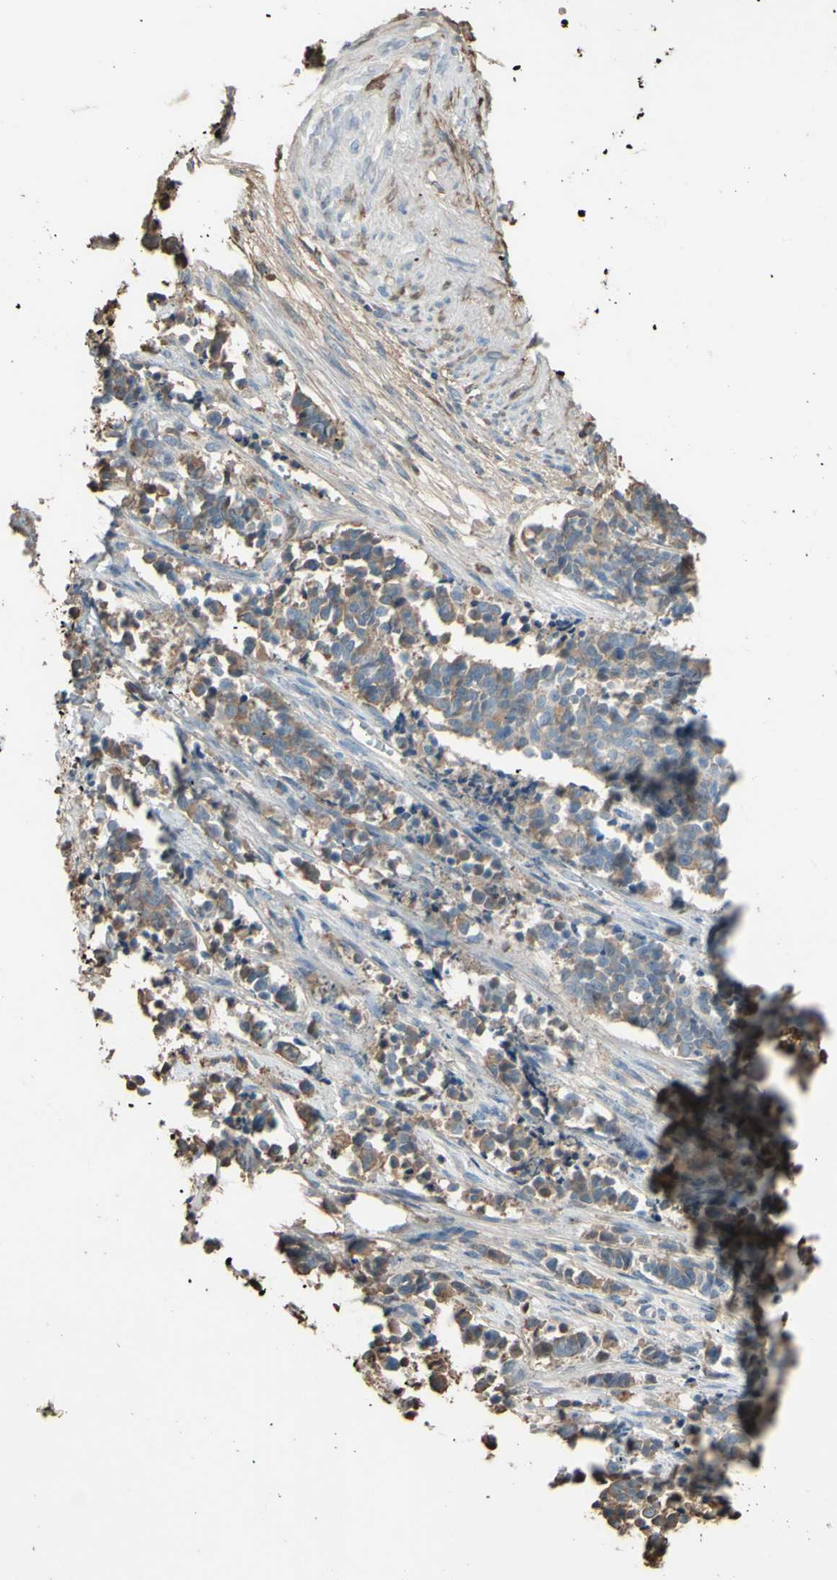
{"staining": {"intensity": "moderate", "quantity": "25%-75%", "location": "cytoplasmic/membranous"}, "tissue": "cervical cancer", "cell_type": "Tumor cells", "image_type": "cancer", "snomed": [{"axis": "morphology", "description": "Normal tissue, NOS"}, {"axis": "morphology", "description": "Squamous cell carcinoma, NOS"}, {"axis": "topography", "description": "Cervix"}], "caption": "A micrograph of cervical cancer stained for a protein exhibits moderate cytoplasmic/membranous brown staining in tumor cells. The staining was performed using DAB (3,3'-diaminobenzidine), with brown indicating positive protein expression. Nuclei are stained blue with hematoxylin.", "gene": "PTGDS", "patient": {"sex": "female", "age": 35}}